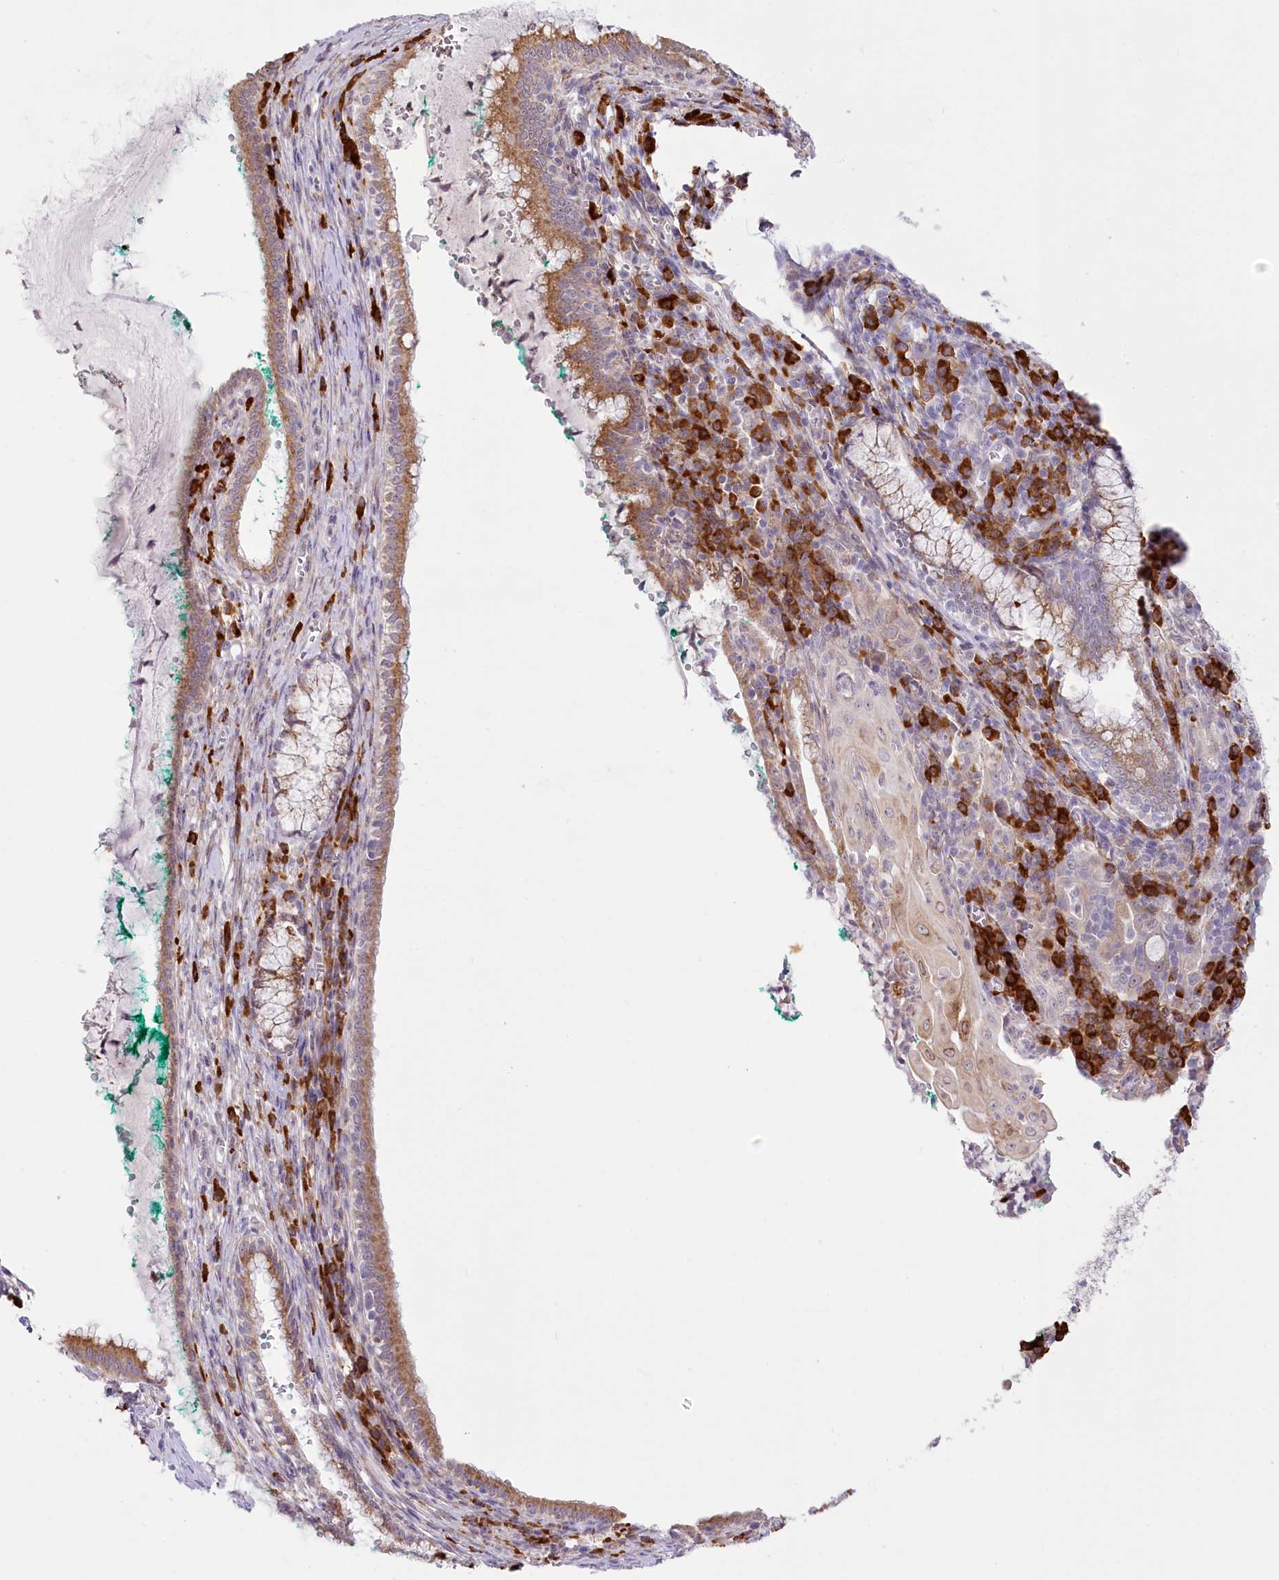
{"staining": {"intensity": "moderate", "quantity": ">75%", "location": "cytoplasmic/membranous"}, "tissue": "cervix", "cell_type": "Glandular cells", "image_type": "normal", "snomed": [{"axis": "morphology", "description": "Normal tissue, NOS"}, {"axis": "morphology", "description": "Adenocarcinoma, NOS"}, {"axis": "topography", "description": "Cervix"}], "caption": "Immunohistochemical staining of benign human cervix exhibits moderate cytoplasmic/membranous protein positivity in about >75% of glandular cells. (Brightfield microscopy of DAB IHC at high magnification).", "gene": "NCKAP5", "patient": {"sex": "female", "age": 29}}